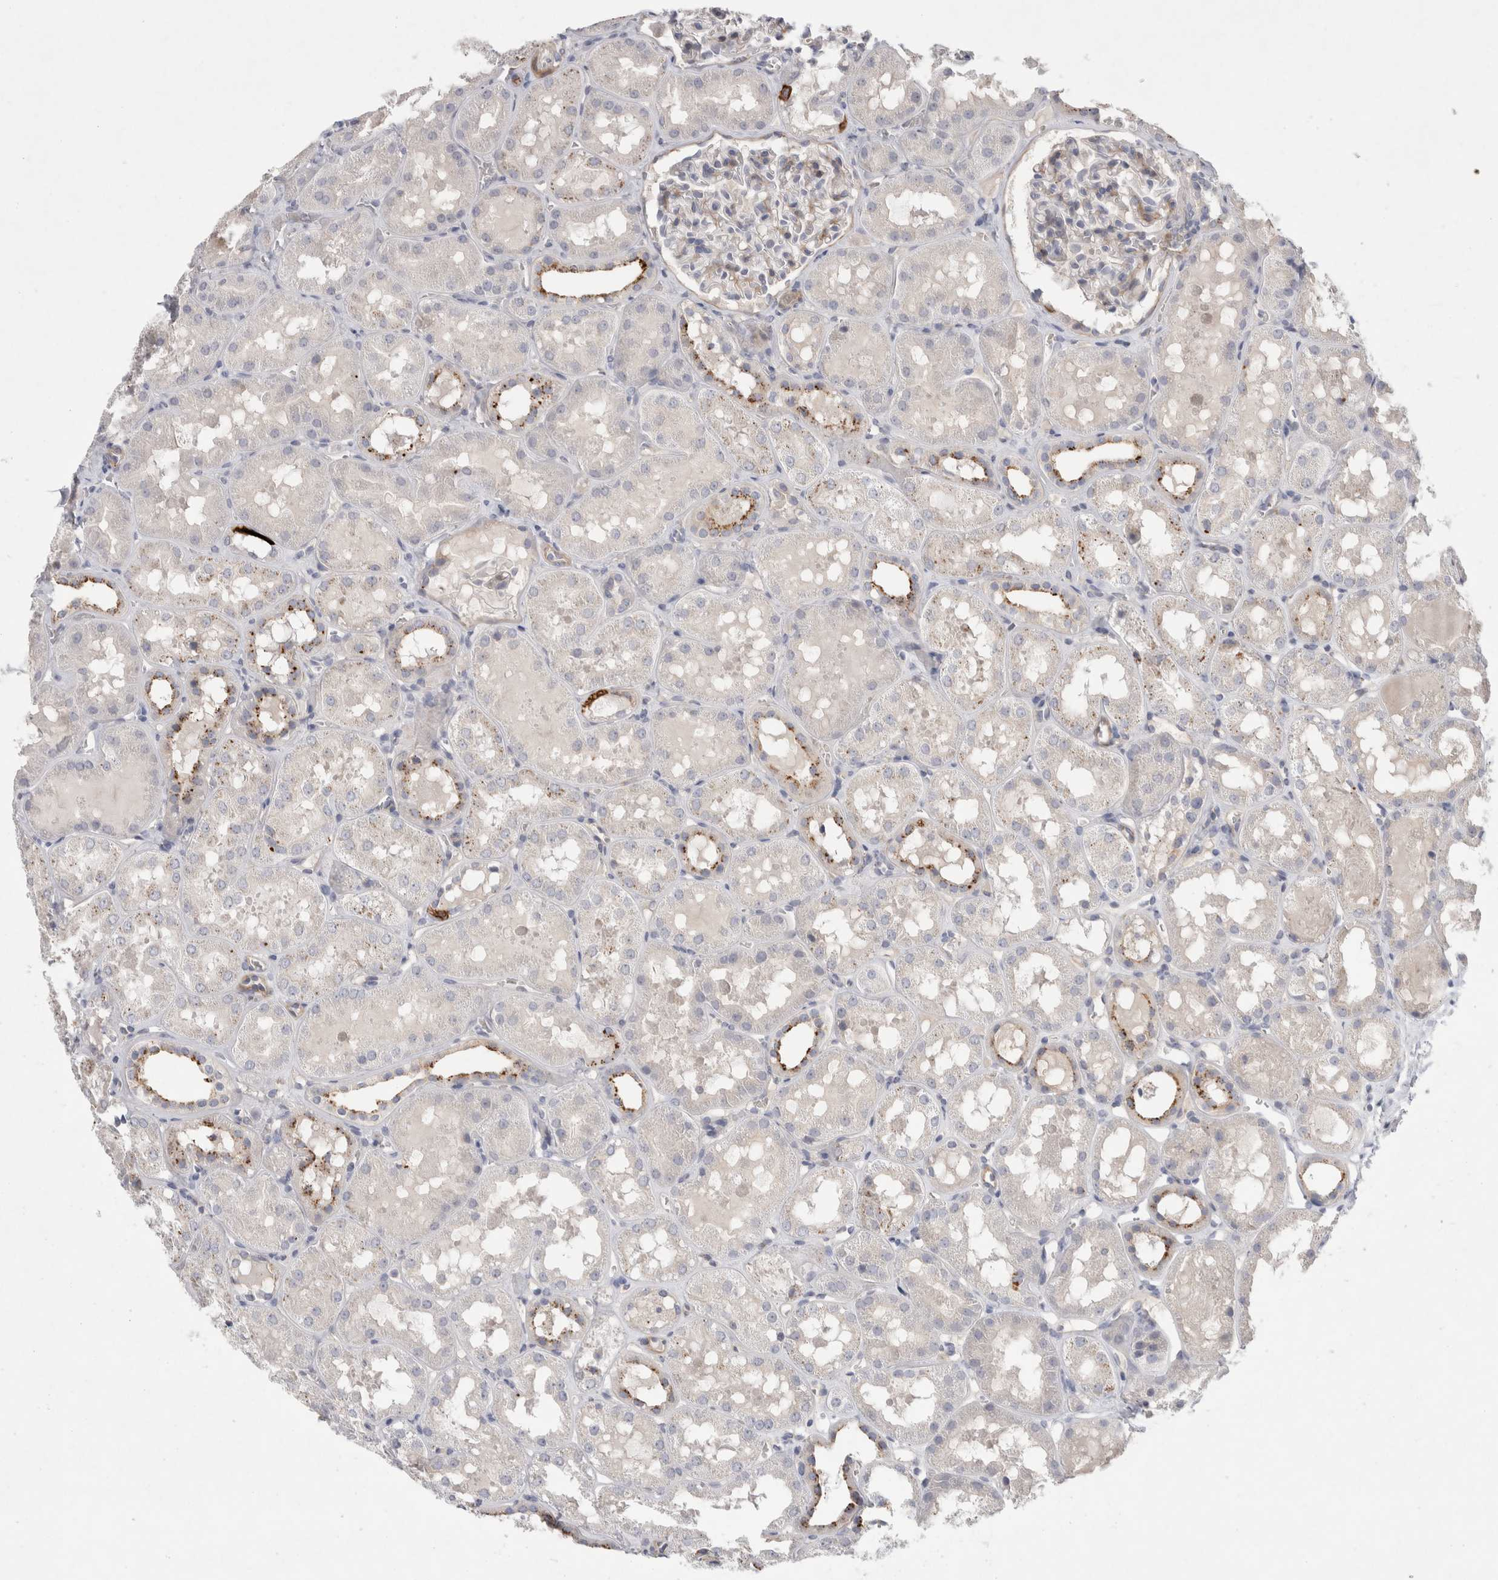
{"staining": {"intensity": "negative", "quantity": "none", "location": "none"}, "tissue": "kidney", "cell_type": "Cells in glomeruli", "image_type": "normal", "snomed": [{"axis": "morphology", "description": "Normal tissue, NOS"}, {"axis": "topography", "description": "Kidney"}, {"axis": "topography", "description": "Urinary bladder"}], "caption": "DAB immunohistochemical staining of benign kidney reveals no significant positivity in cells in glomeruli.", "gene": "GAA", "patient": {"sex": "male", "age": 16}}